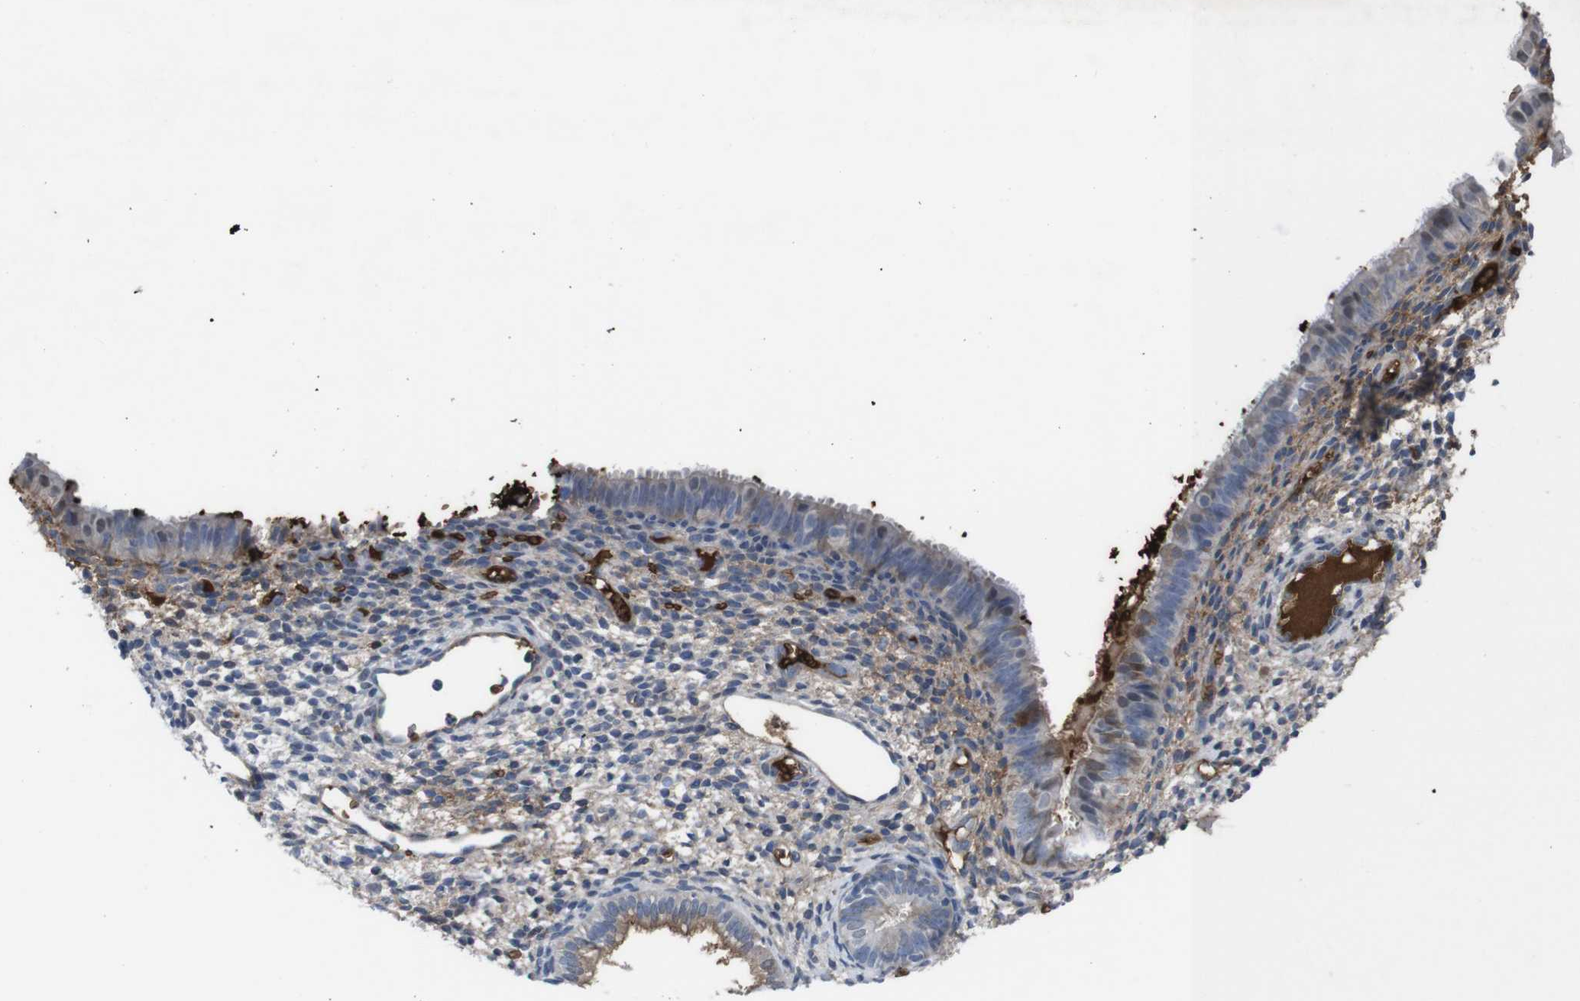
{"staining": {"intensity": "weak", "quantity": "25%-75%", "location": "cytoplasmic/membranous"}, "tissue": "endometrium", "cell_type": "Cells in endometrial stroma", "image_type": "normal", "snomed": [{"axis": "morphology", "description": "Normal tissue, NOS"}, {"axis": "topography", "description": "Endometrium"}], "caption": "Unremarkable endometrium demonstrates weak cytoplasmic/membranous expression in approximately 25%-75% of cells in endometrial stroma, visualized by immunohistochemistry.", "gene": "SPTB", "patient": {"sex": "female", "age": 61}}